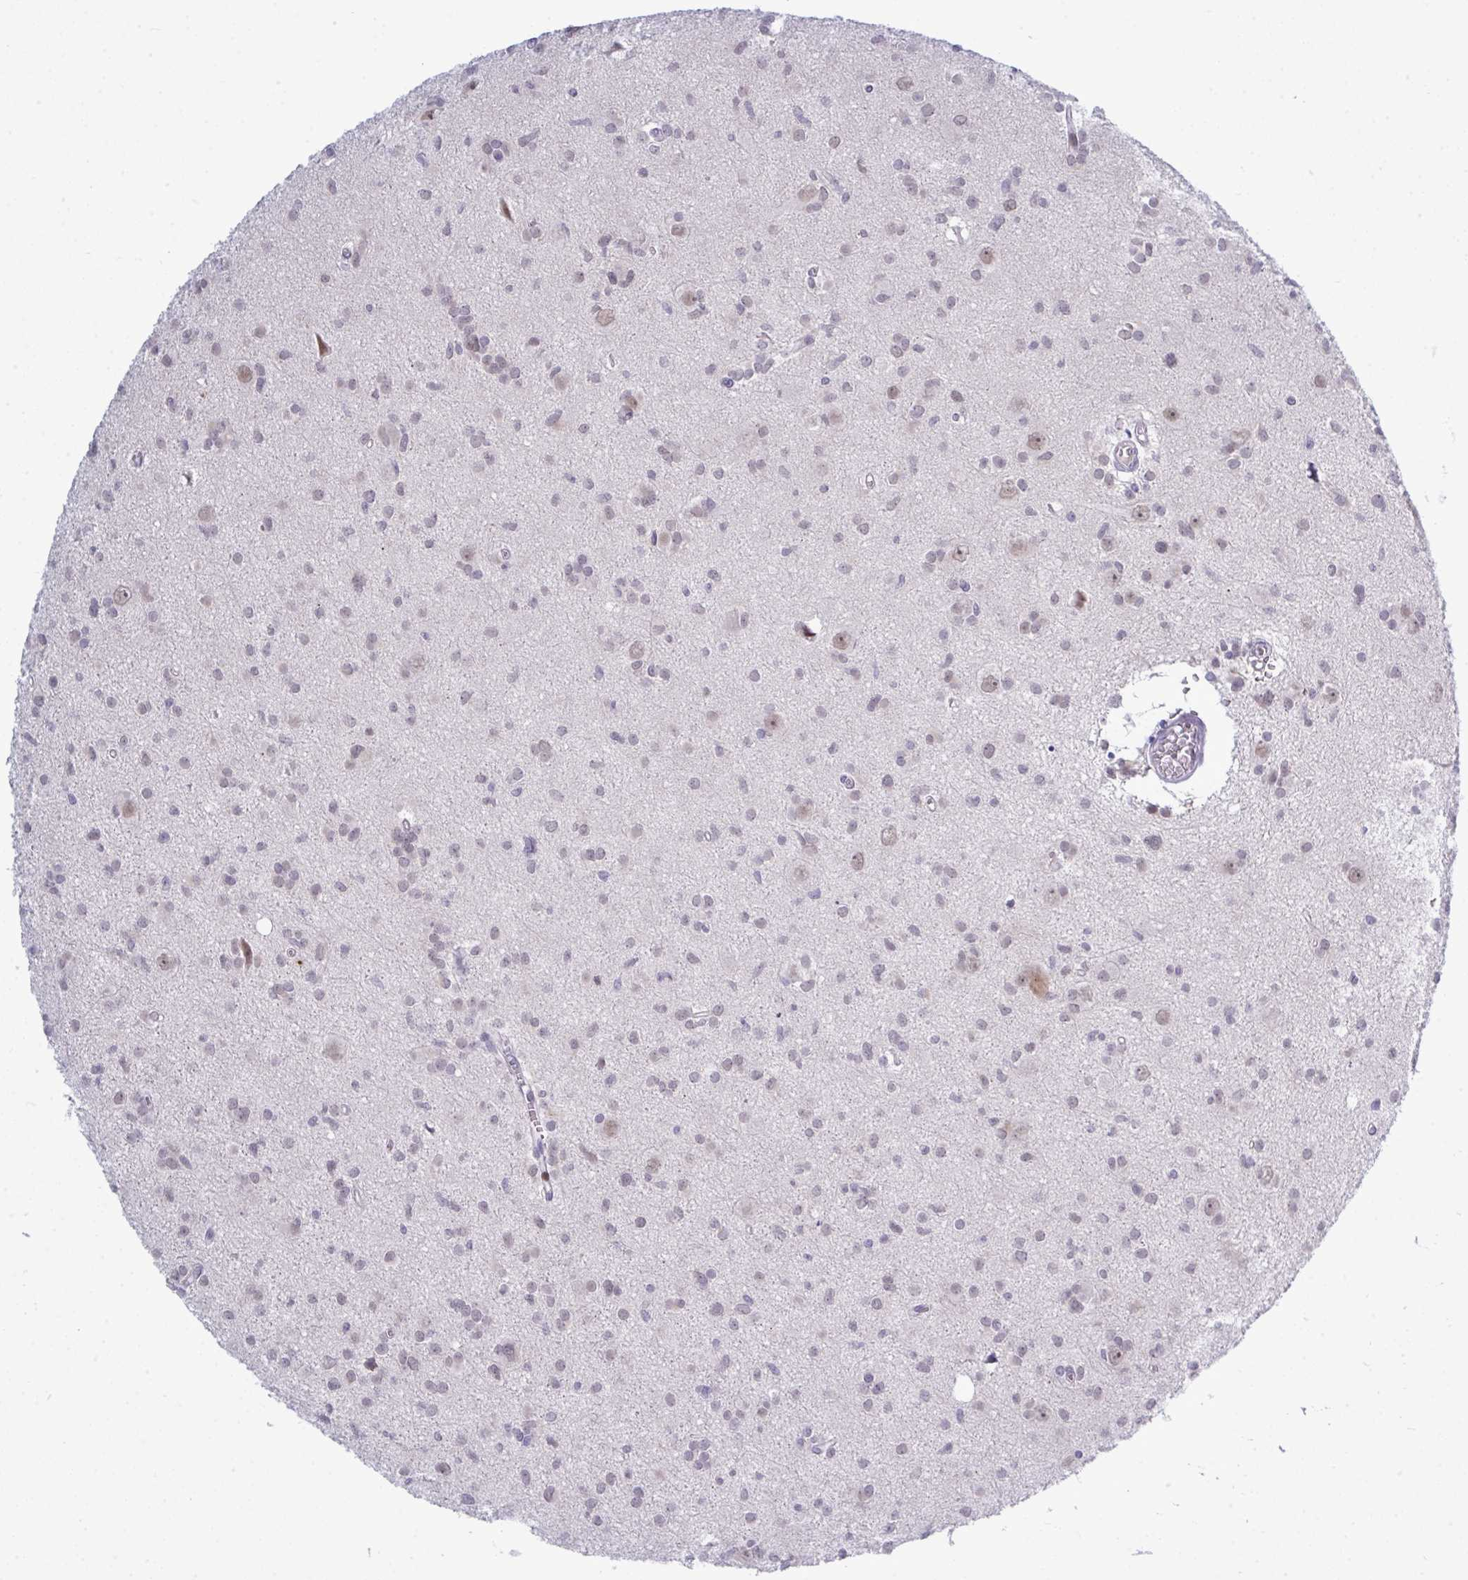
{"staining": {"intensity": "weak", "quantity": "25%-75%", "location": "nuclear"}, "tissue": "glioma", "cell_type": "Tumor cells", "image_type": "cancer", "snomed": [{"axis": "morphology", "description": "Glioma, malignant, High grade"}, {"axis": "topography", "description": "Brain"}], "caption": "Brown immunohistochemical staining in malignant glioma (high-grade) reveals weak nuclear expression in about 25%-75% of tumor cells. The staining was performed using DAB (3,3'-diaminobenzidine) to visualize the protein expression in brown, while the nuclei were stained in blue with hematoxylin (Magnification: 20x).", "gene": "TAB1", "patient": {"sex": "male", "age": 23}}